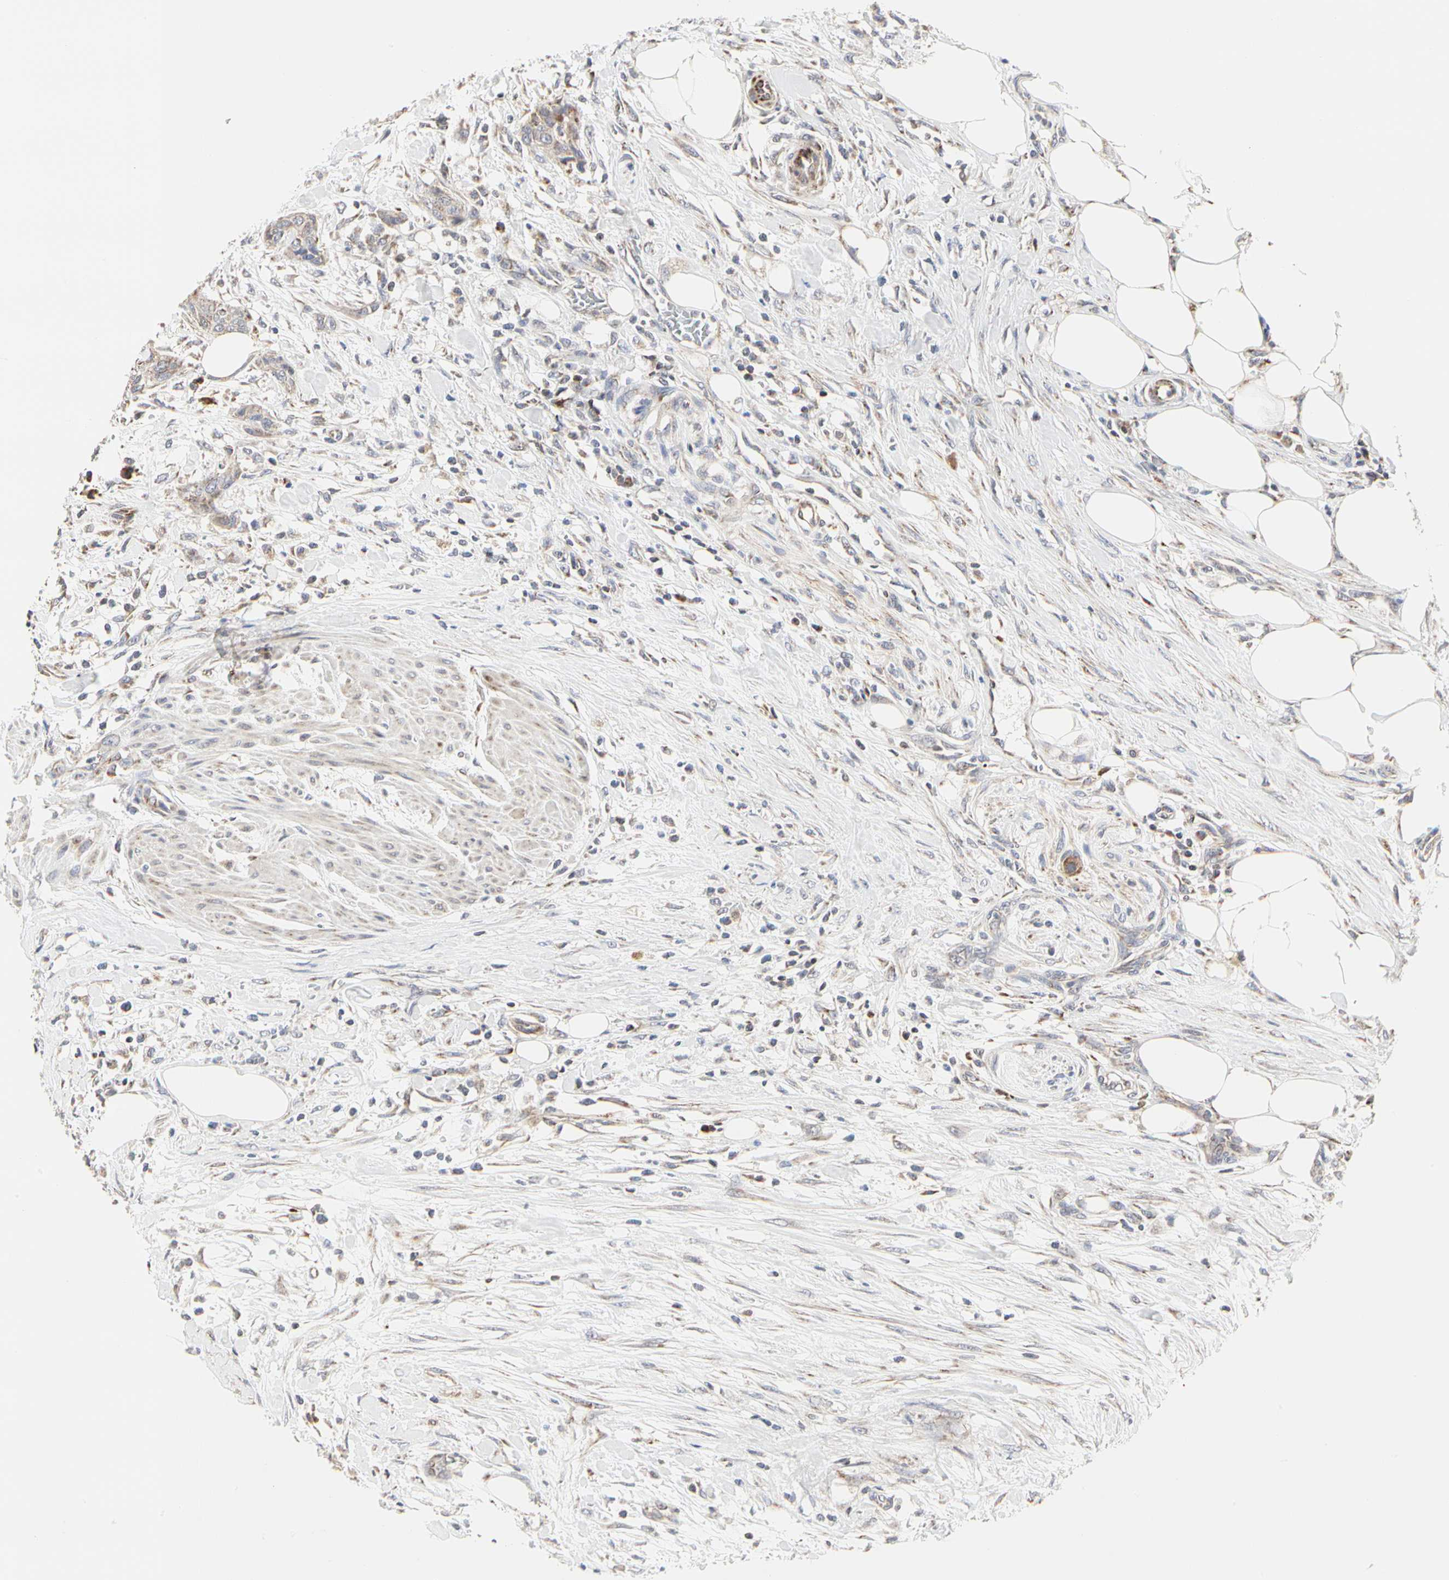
{"staining": {"intensity": "weak", "quantity": "25%-75%", "location": "cytoplasmic/membranous"}, "tissue": "urothelial cancer", "cell_type": "Tumor cells", "image_type": "cancer", "snomed": [{"axis": "morphology", "description": "Urothelial carcinoma, High grade"}, {"axis": "topography", "description": "Urinary bladder"}], "caption": "Urothelial carcinoma (high-grade) stained with DAB (3,3'-diaminobenzidine) immunohistochemistry exhibits low levels of weak cytoplasmic/membranous positivity in approximately 25%-75% of tumor cells. The staining was performed using DAB (3,3'-diaminobenzidine) to visualize the protein expression in brown, while the nuclei were stained in blue with hematoxylin (Magnification: 20x).", "gene": "TSKU", "patient": {"sex": "male", "age": 35}}